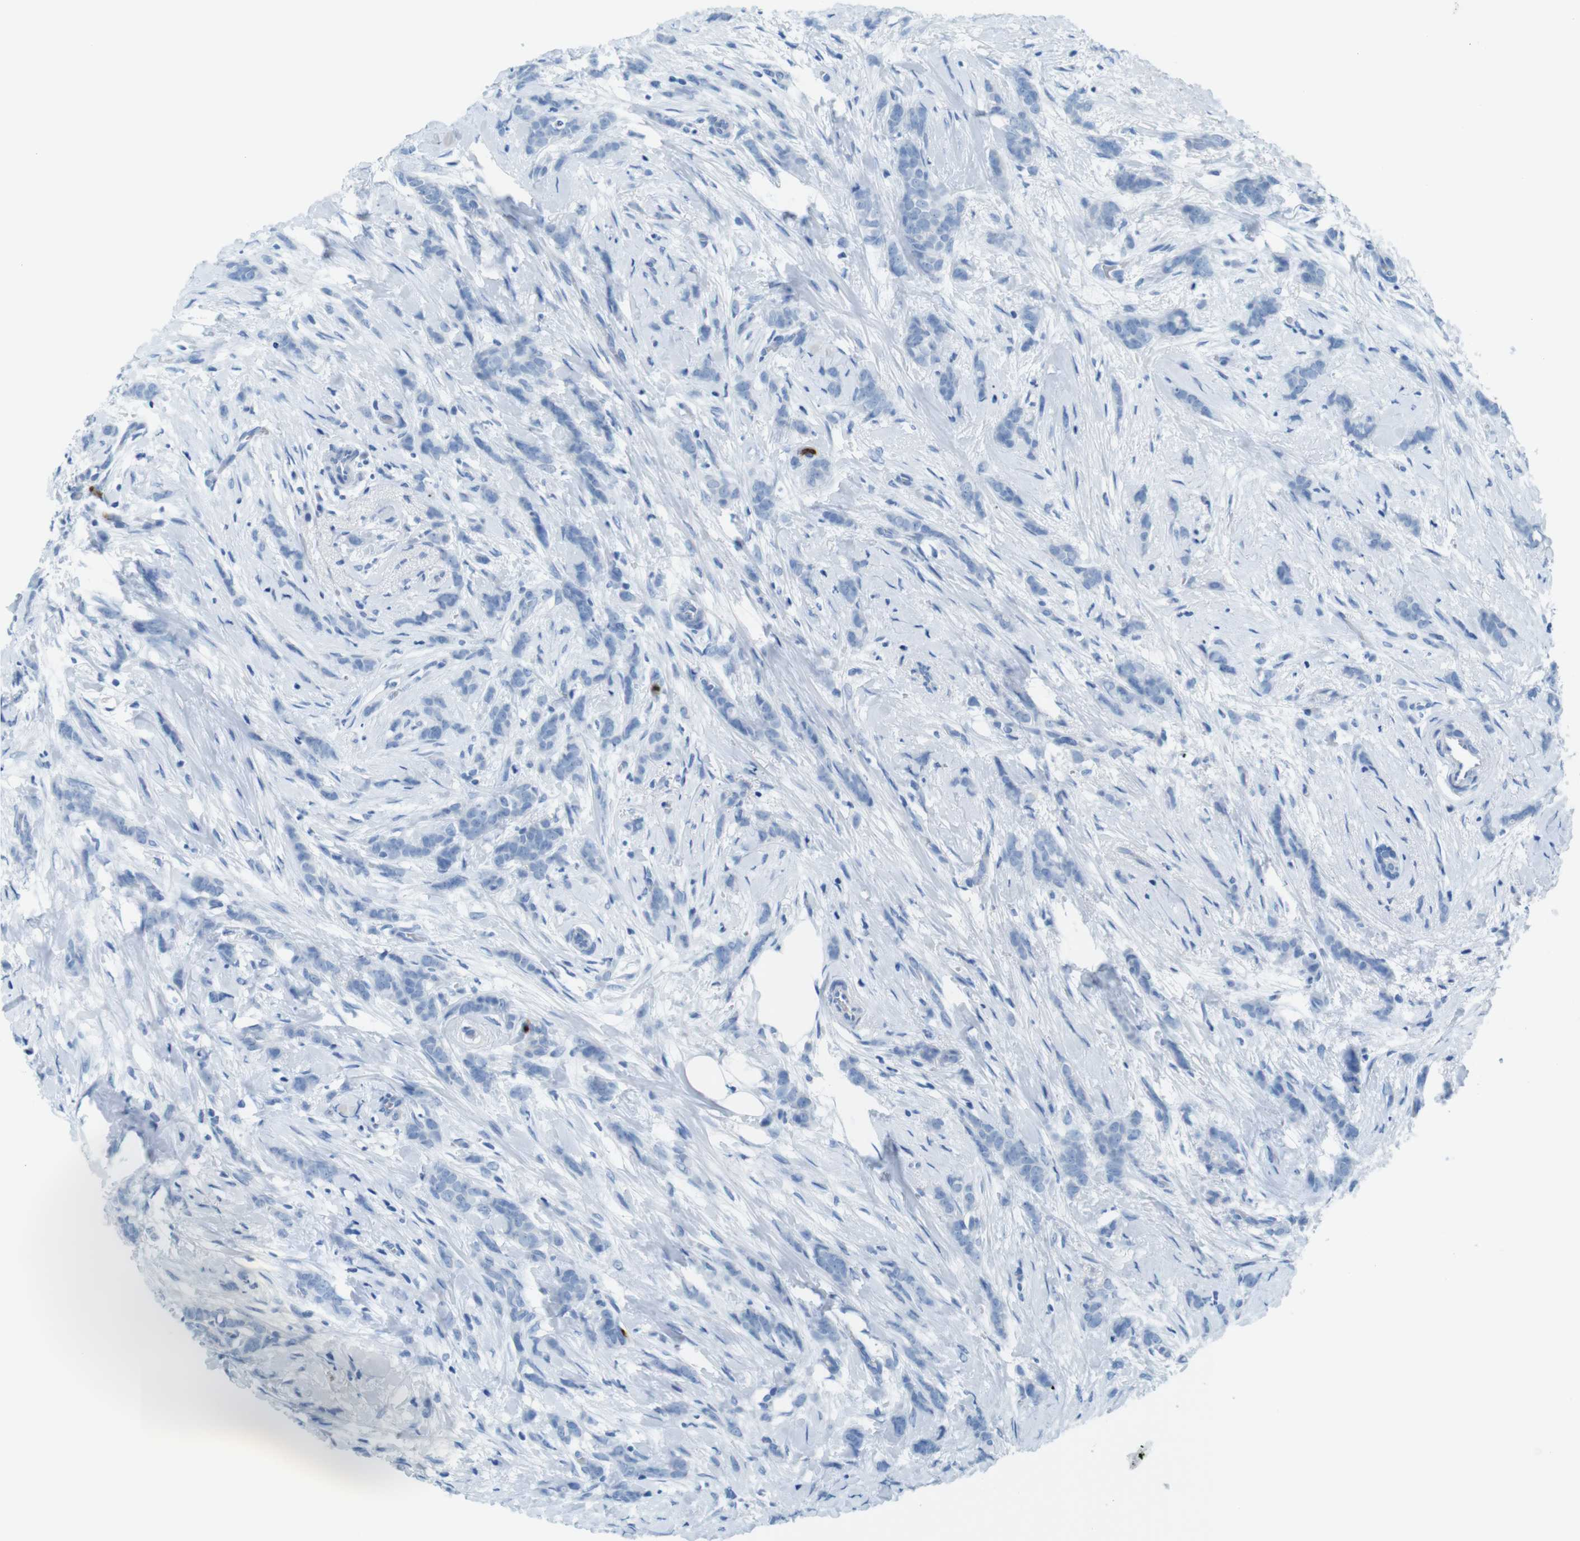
{"staining": {"intensity": "negative", "quantity": "none", "location": "none"}, "tissue": "breast cancer", "cell_type": "Tumor cells", "image_type": "cancer", "snomed": [{"axis": "morphology", "description": "Lobular carcinoma, in situ"}, {"axis": "morphology", "description": "Lobular carcinoma"}, {"axis": "topography", "description": "Breast"}], "caption": "Tumor cells are negative for brown protein staining in breast cancer (lobular carcinoma).", "gene": "MCEMP1", "patient": {"sex": "female", "age": 41}}